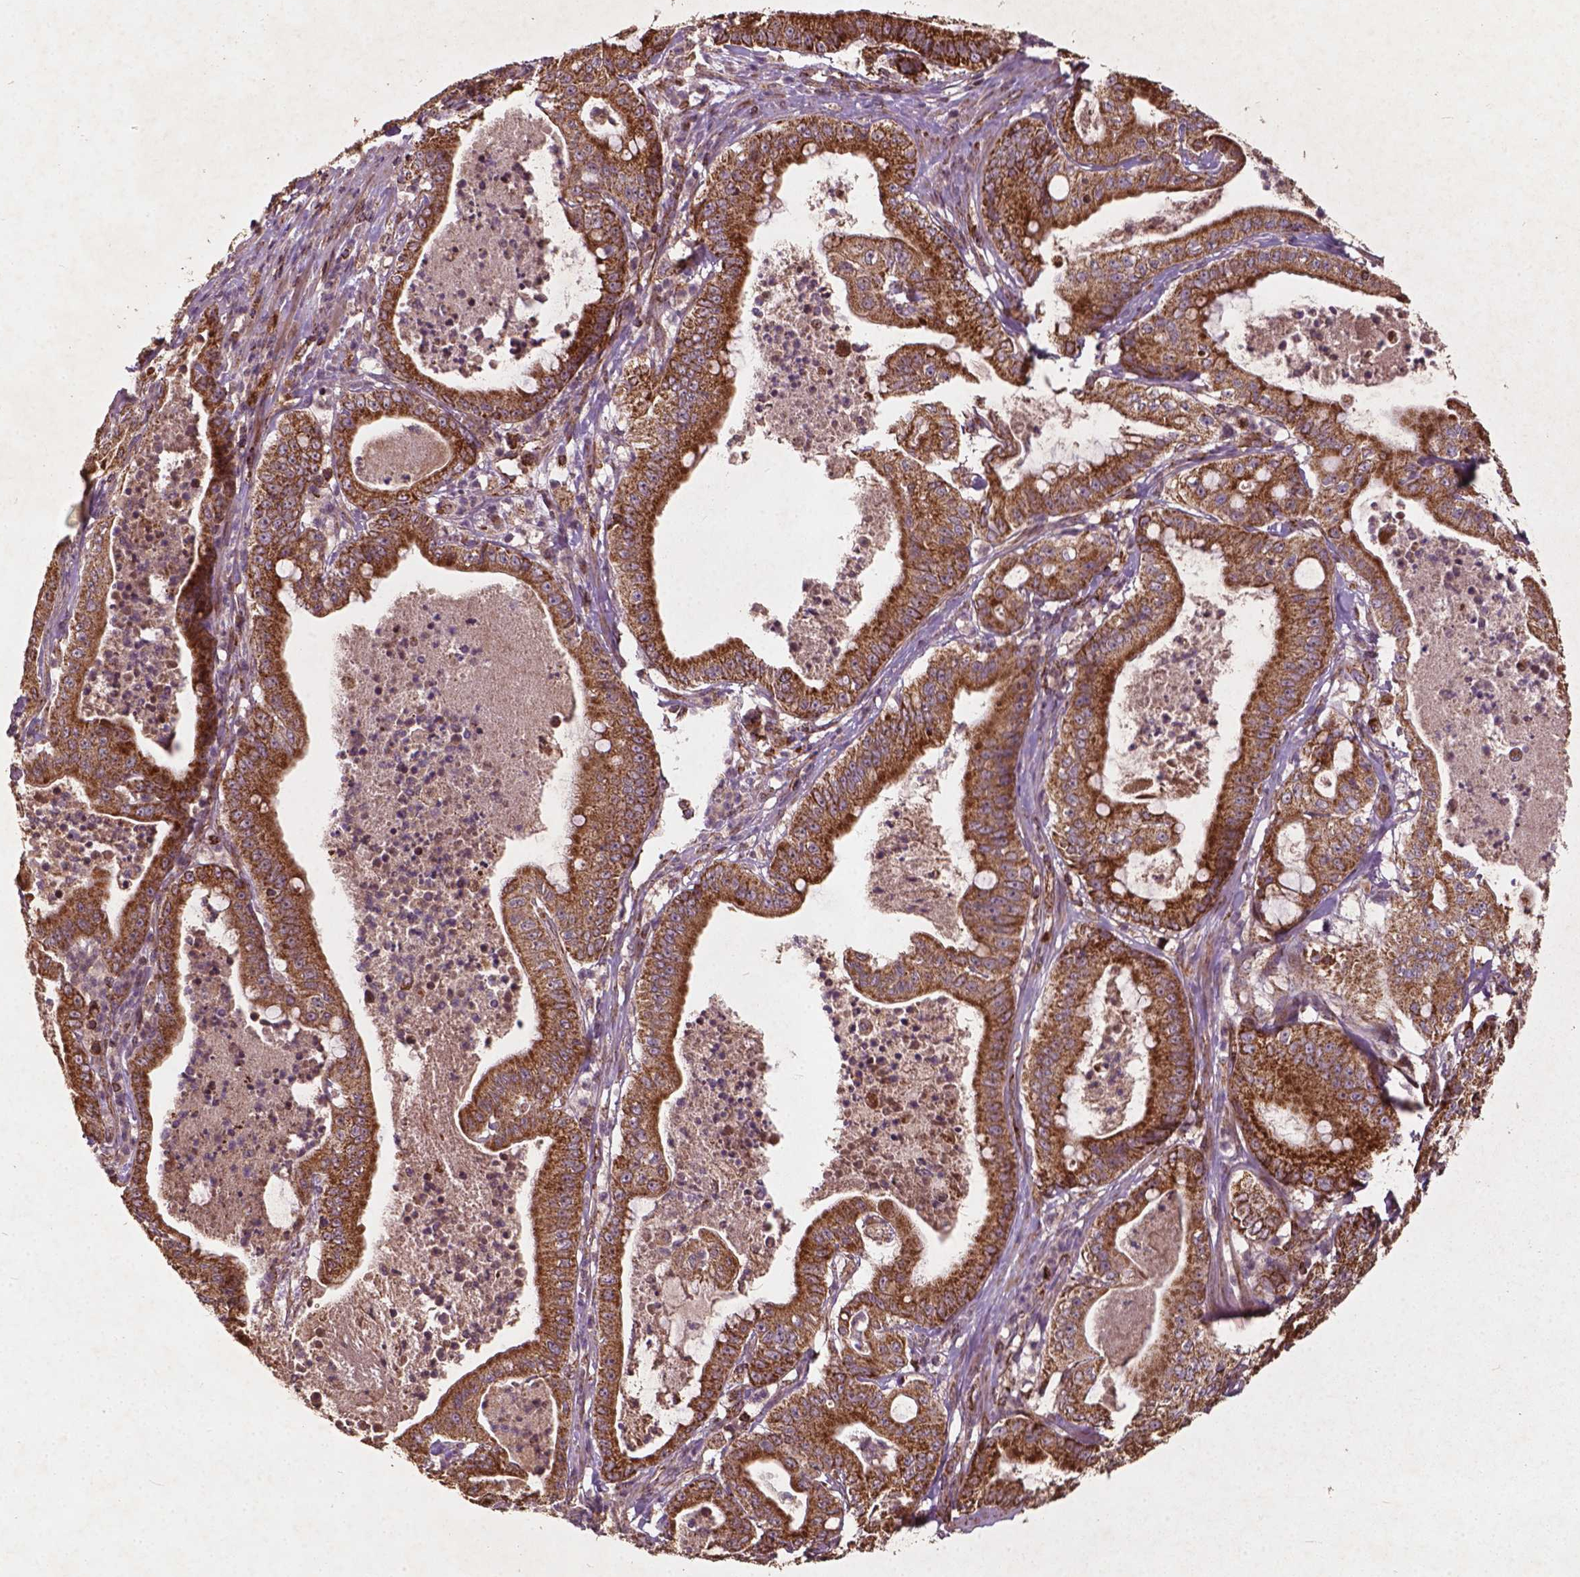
{"staining": {"intensity": "strong", "quantity": ">75%", "location": "cytoplasmic/membranous"}, "tissue": "pancreatic cancer", "cell_type": "Tumor cells", "image_type": "cancer", "snomed": [{"axis": "morphology", "description": "Adenocarcinoma, NOS"}, {"axis": "topography", "description": "Pancreas"}], "caption": "This micrograph exhibits immunohistochemistry staining of adenocarcinoma (pancreatic), with high strong cytoplasmic/membranous positivity in approximately >75% of tumor cells.", "gene": "UBXN2A", "patient": {"sex": "male", "age": 71}}